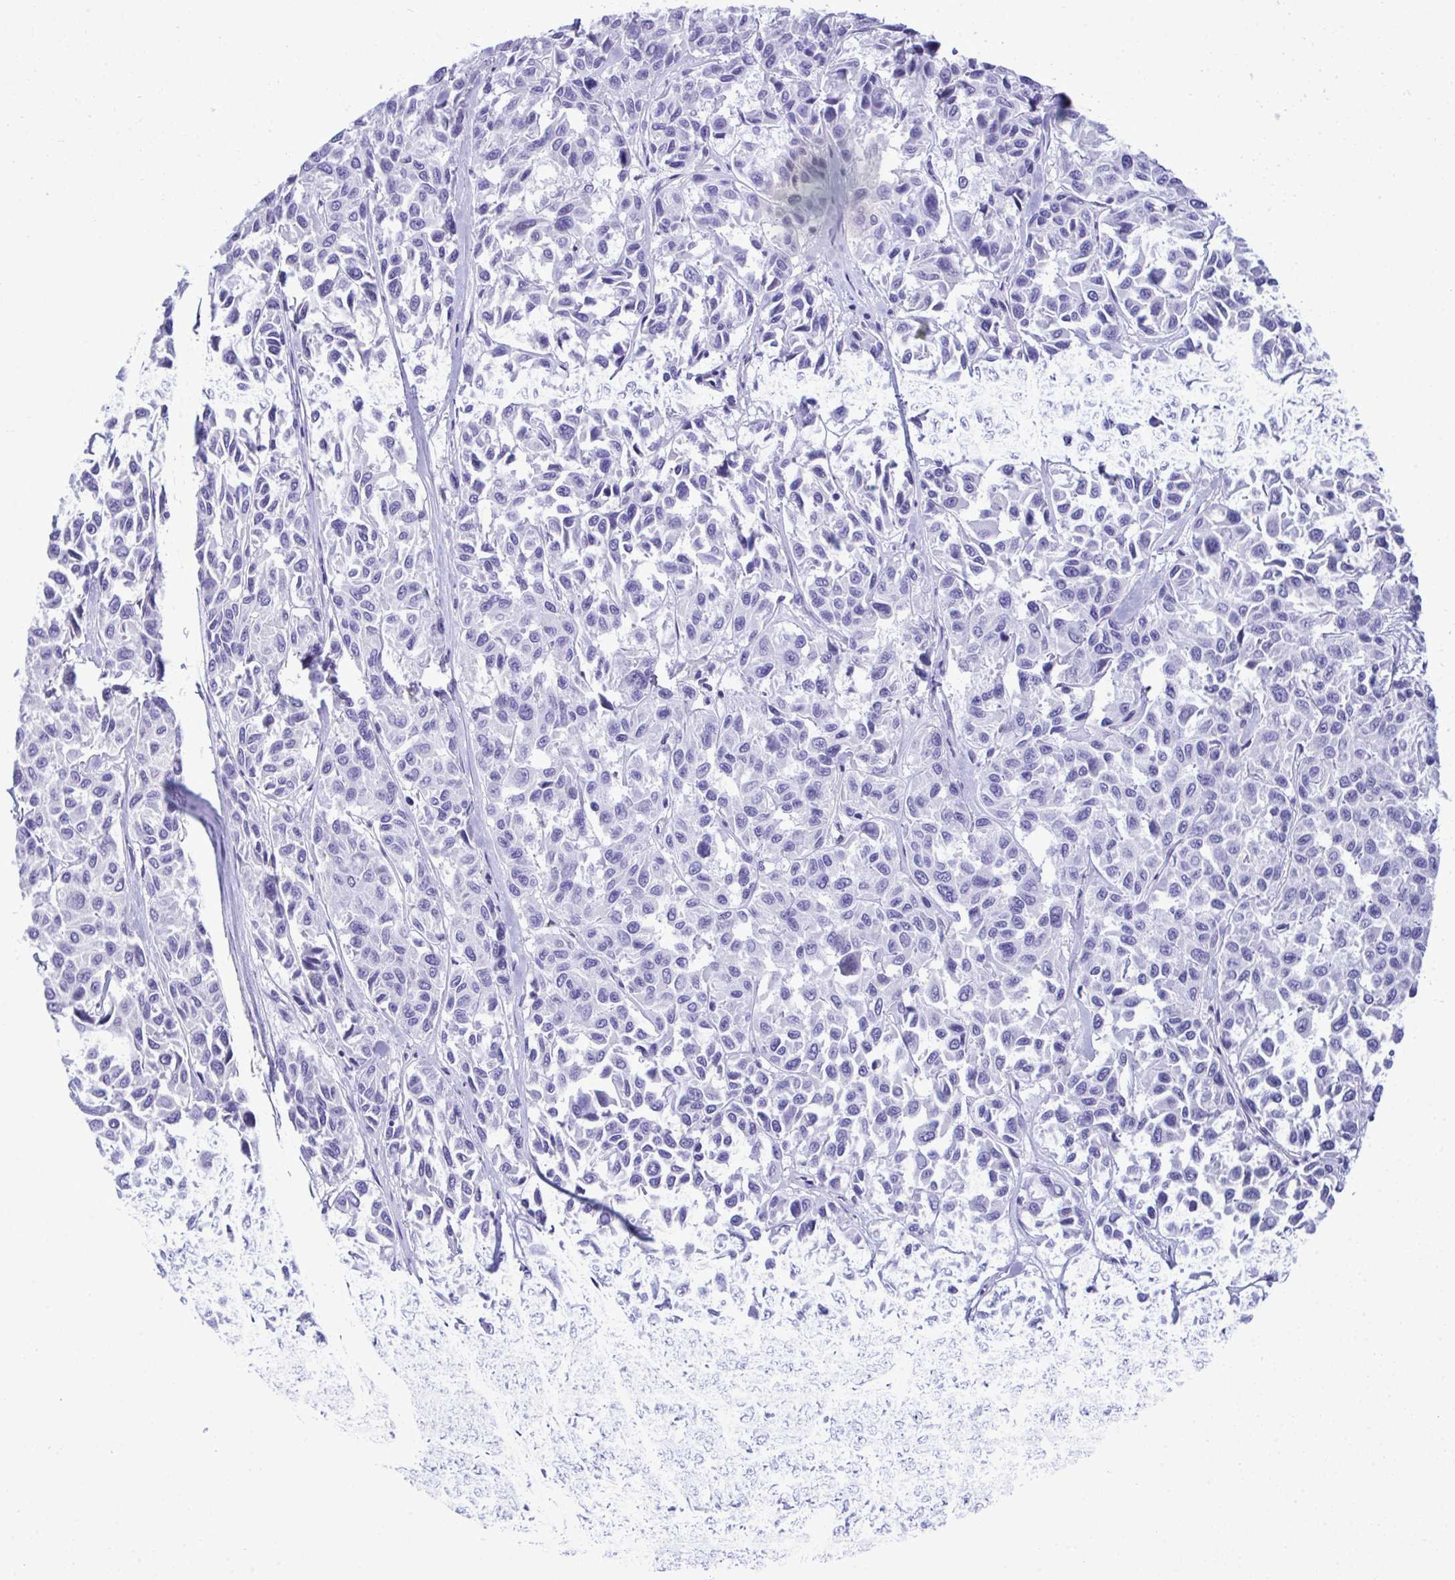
{"staining": {"intensity": "negative", "quantity": "none", "location": "none"}, "tissue": "melanoma", "cell_type": "Tumor cells", "image_type": "cancer", "snomed": [{"axis": "morphology", "description": "Malignant melanoma, NOS"}, {"axis": "topography", "description": "Skin"}], "caption": "High power microscopy histopathology image of an IHC photomicrograph of malignant melanoma, revealing no significant expression in tumor cells.", "gene": "ANKDD1B", "patient": {"sex": "female", "age": 66}}